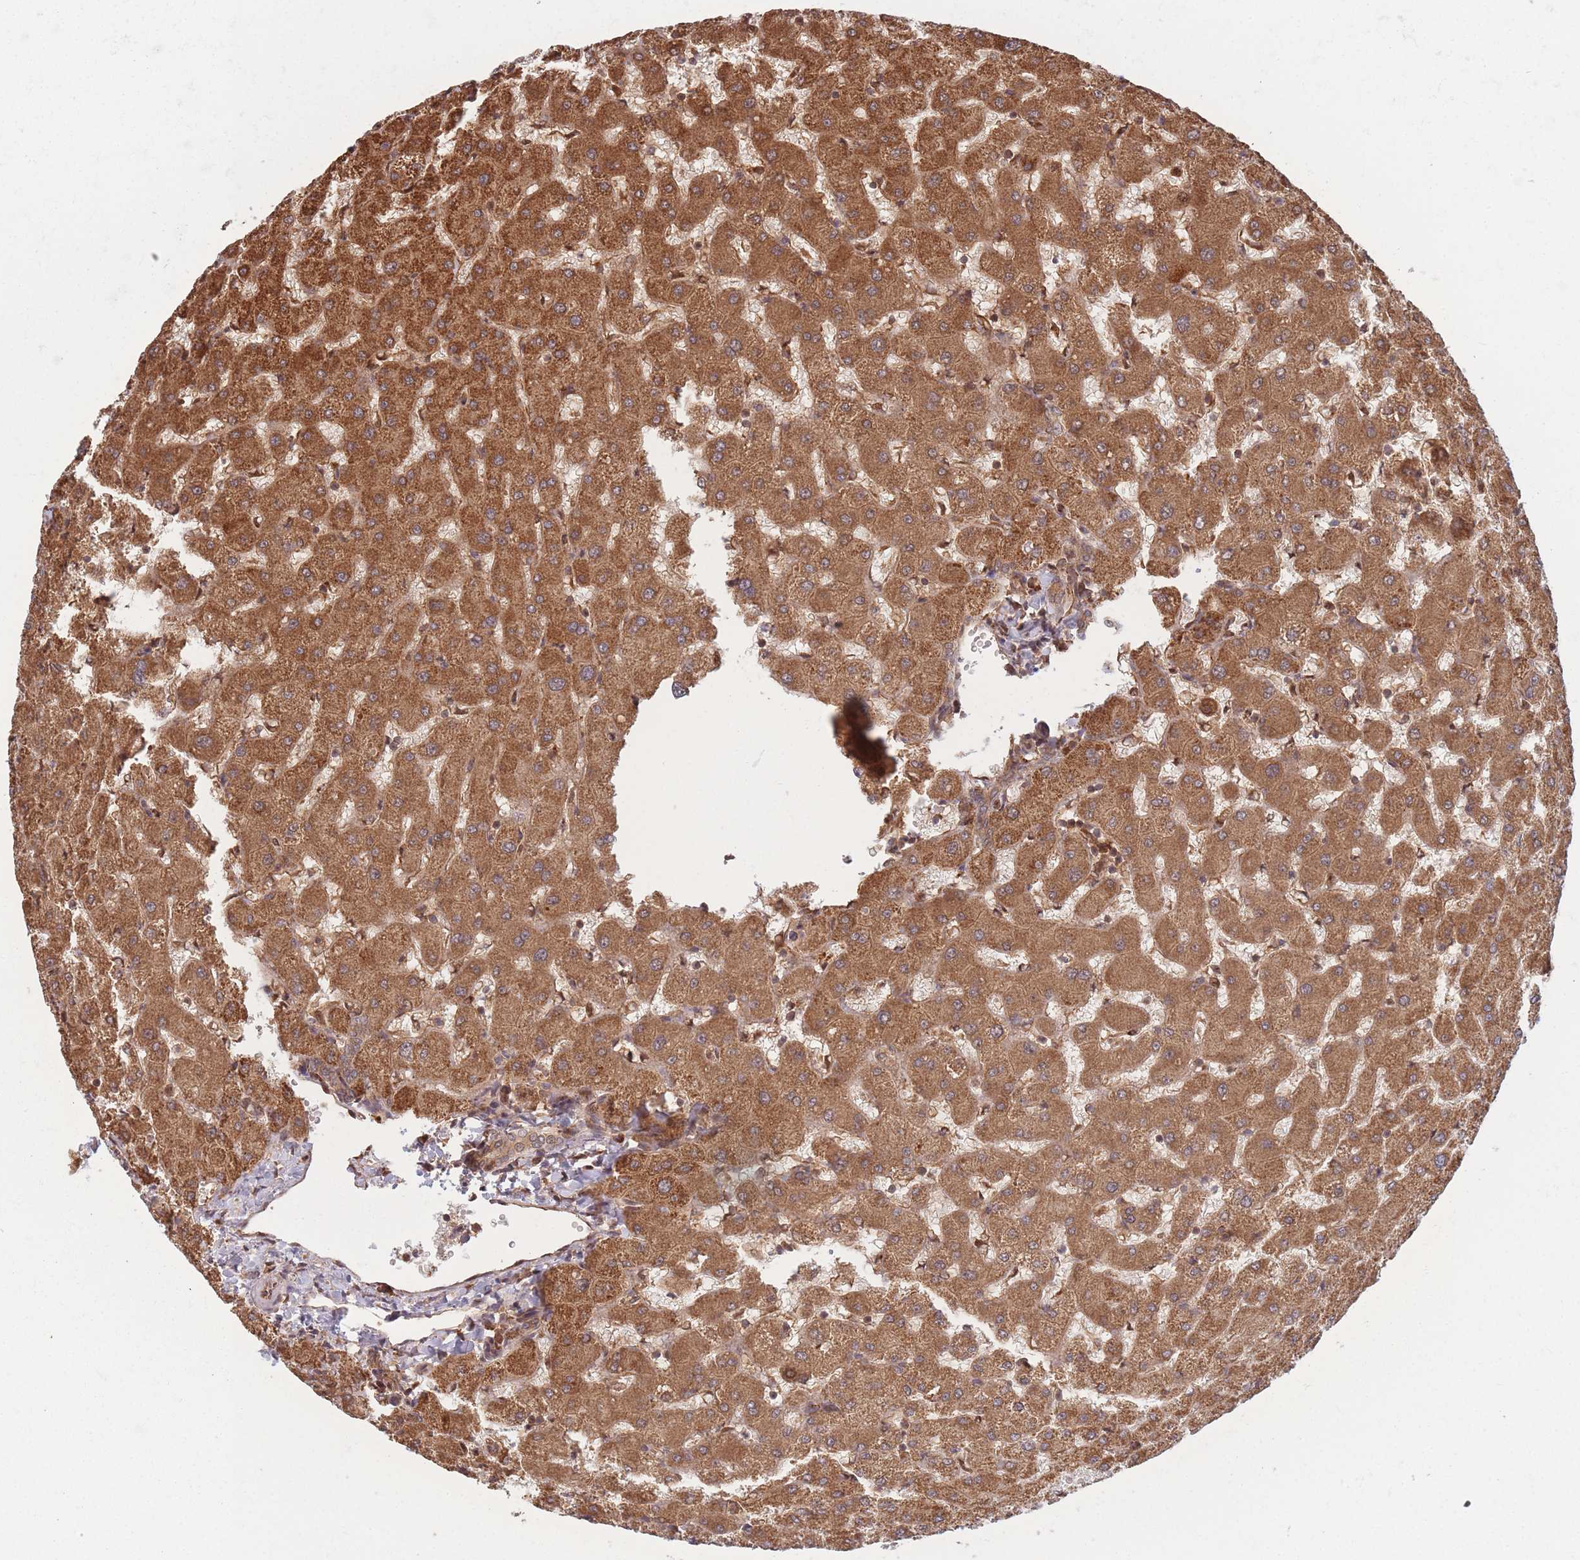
{"staining": {"intensity": "moderate", "quantity": ">75%", "location": "cytoplasmic/membranous"}, "tissue": "liver", "cell_type": "Cholangiocytes", "image_type": "normal", "snomed": [{"axis": "morphology", "description": "Normal tissue, NOS"}, {"axis": "topography", "description": "Liver"}], "caption": "Brown immunohistochemical staining in benign human liver exhibits moderate cytoplasmic/membranous staining in approximately >75% of cholangiocytes. Using DAB (brown) and hematoxylin (blue) stains, captured at high magnification using brightfield microscopy.", "gene": "PODXL2", "patient": {"sex": "female", "age": 63}}